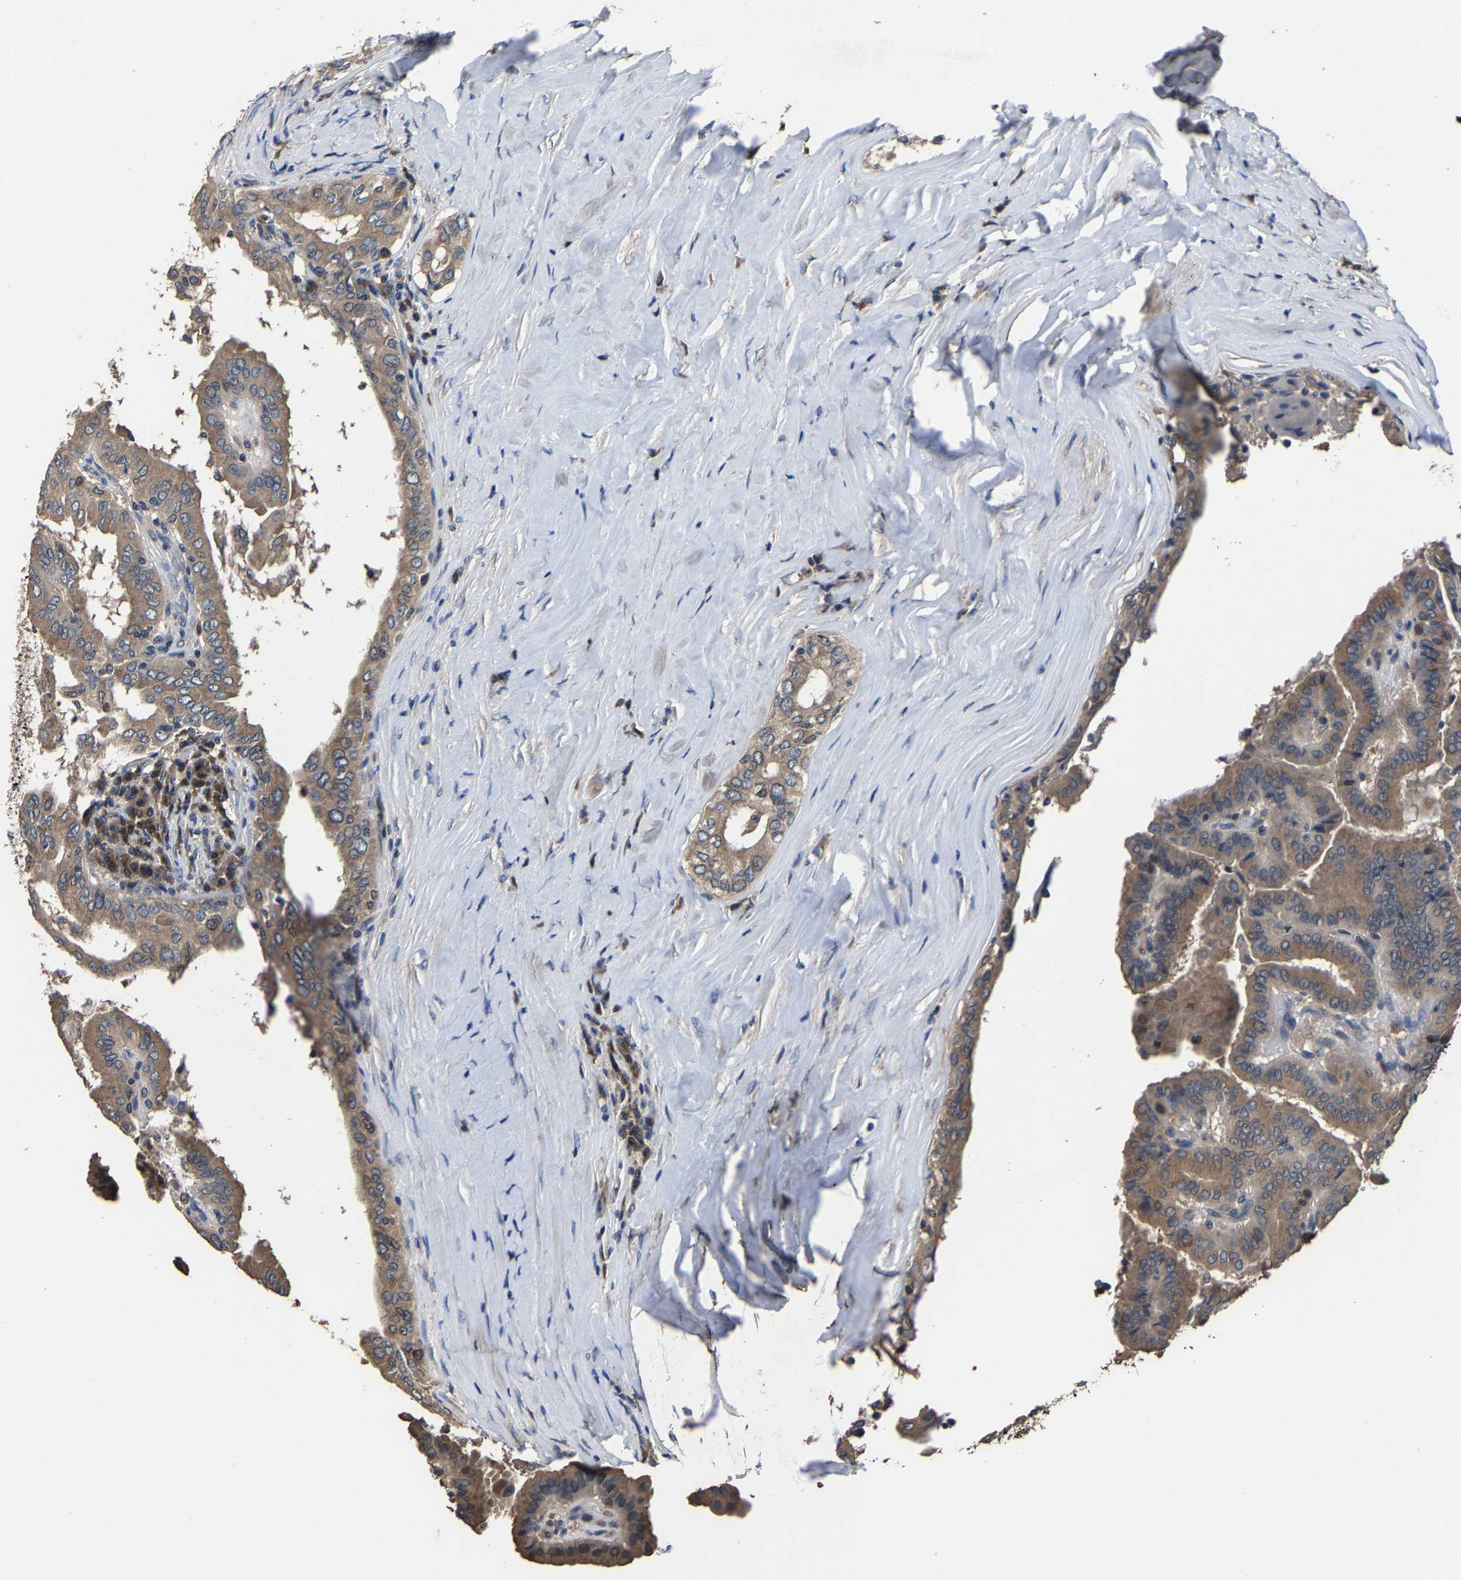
{"staining": {"intensity": "moderate", "quantity": ">75%", "location": "cytoplasmic/membranous"}, "tissue": "thyroid cancer", "cell_type": "Tumor cells", "image_type": "cancer", "snomed": [{"axis": "morphology", "description": "Papillary adenocarcinoma, NOS"}, {"axis": "topography", "description": "Thyroid gland"}], "caption": "Human thyroid cancer (papillary adenocarcinoma) stained for a protein (brown) shows moderate cytoplasmic/membranous positive staining in approximately >75% of tumor cells.", "gene": "EBAG9", "patient": {"sex": "male", "age": 33}}